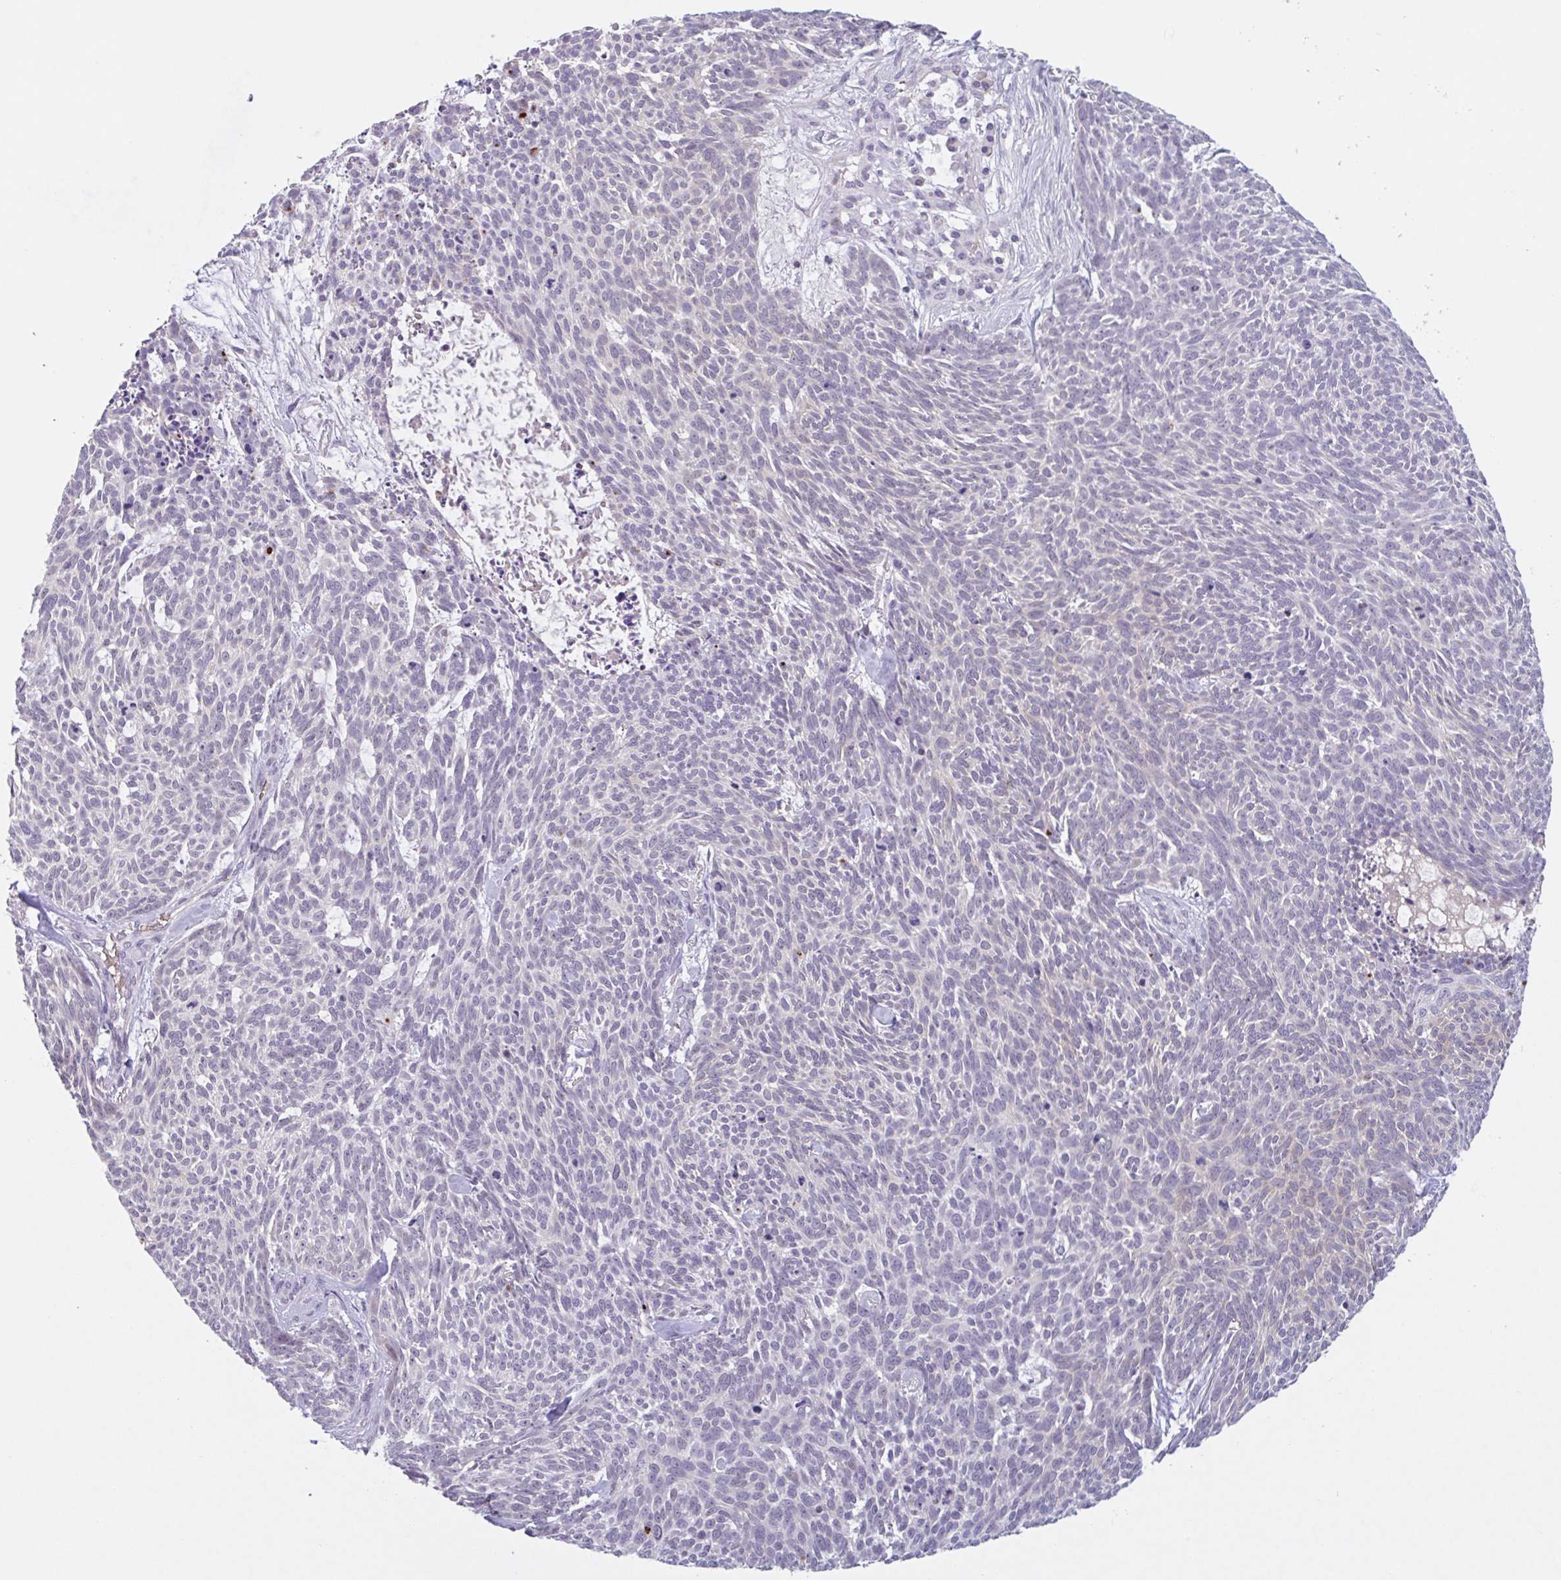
{"staining": {"intensity": "negative", "quantity": "none", "location": "none"}, "tissue": "skin cancer", "cell_type": "Tumor cells", "image_type": "cancer", "snomed": [{"axis": "morphology", "description": "Basal cell carcinoma"}, {"axis": "topography", "description": "Skin"}], "caption": "Tumor cells show no significant positivity in skin cancer.", "gene": "RHAG", "patient": {"sex": "female", "age": 93}}